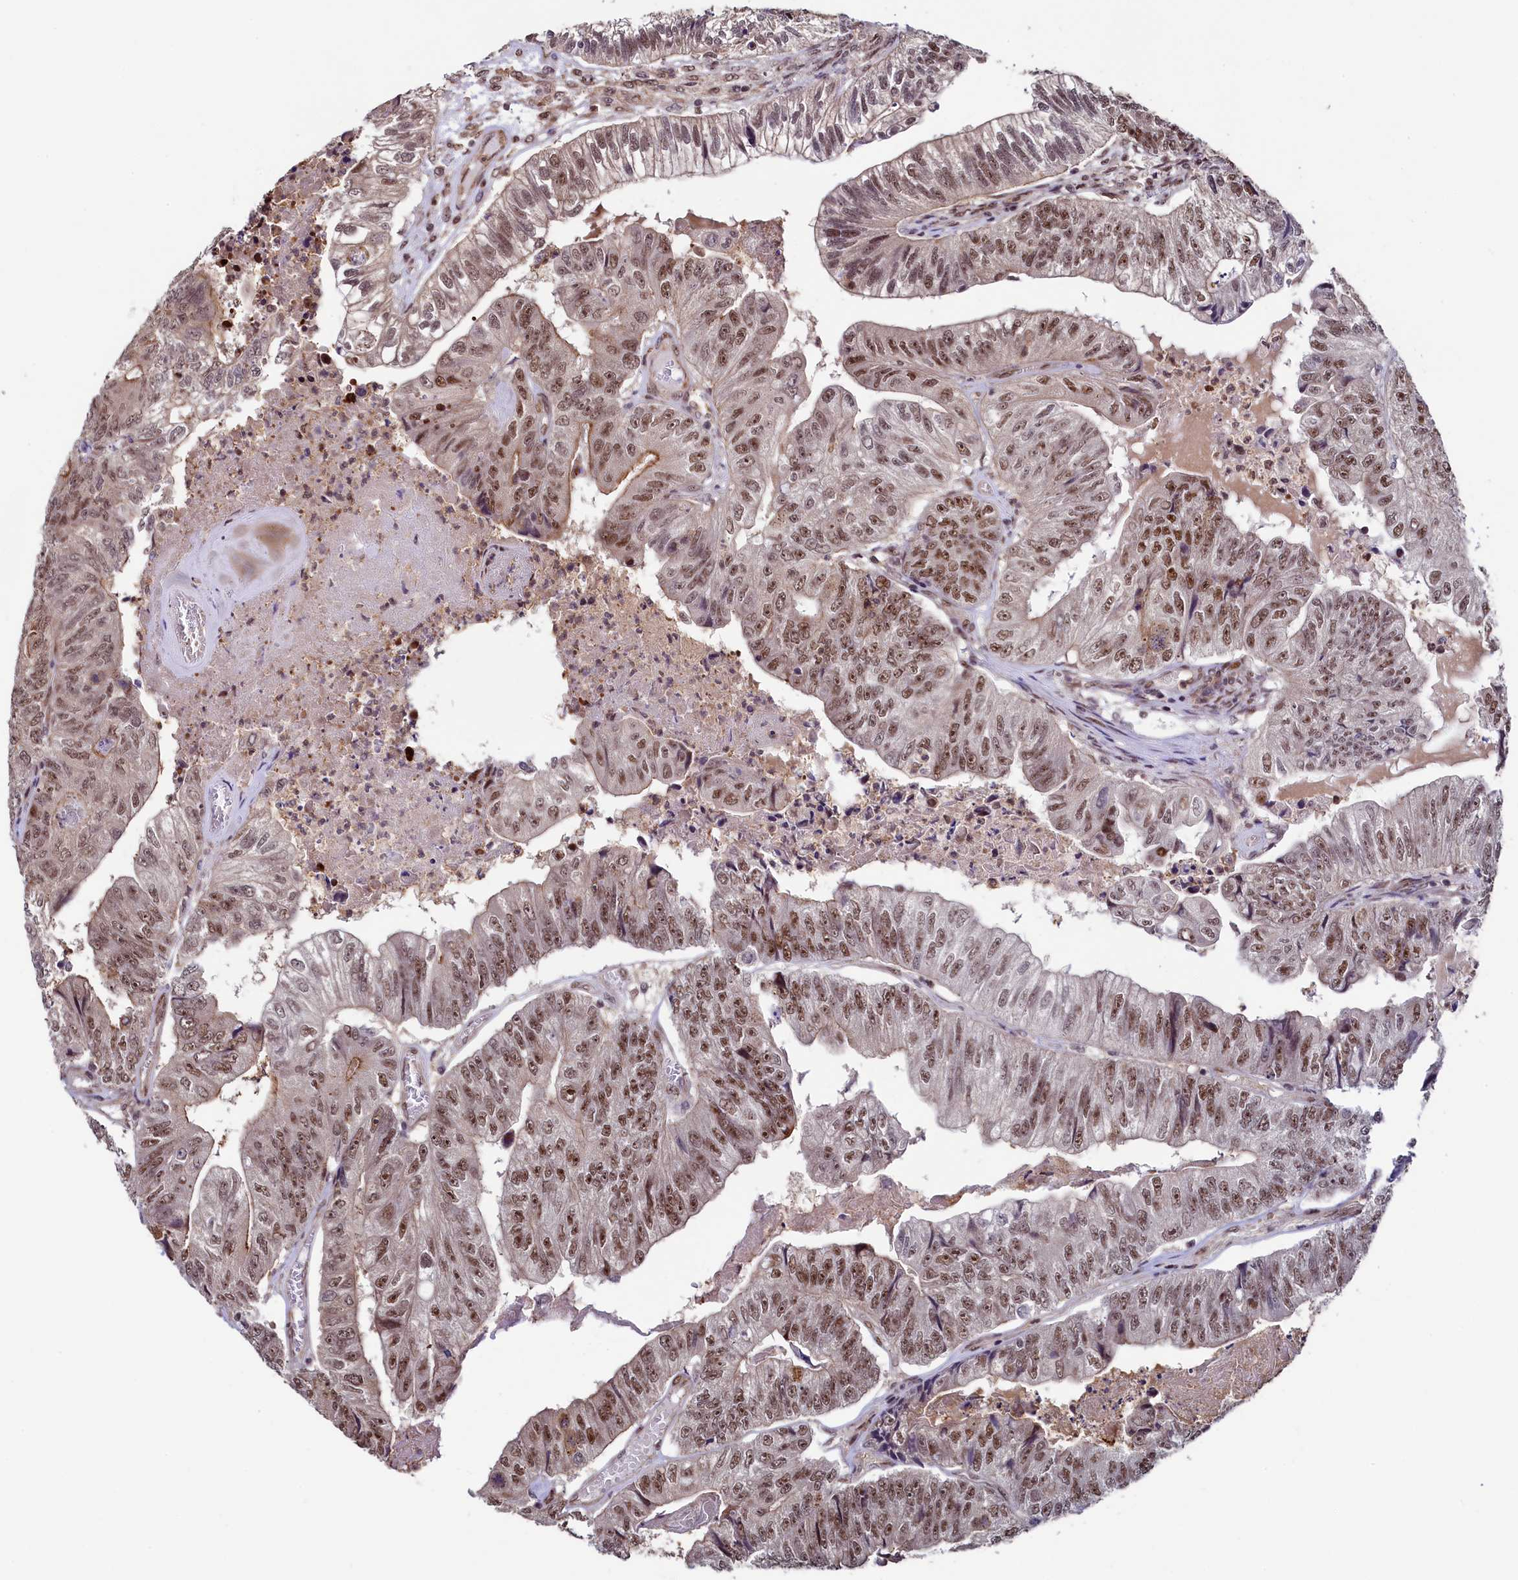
{"staining": {"intensity": "moderate", "quantity": ">75%", "location": "nuclear"}, "tissue": "colorectal cancer", "cell_type": "Tumor cells", "image_type": "cancer", "snomed": [{"axis": "morphology", "description": "Adenocarcinoma, NOS"}, {"axis": "topography", "description": "Colon"}], "caption": "Protein expression analysis of colorectal cancer reveals moderate nuclear positivity in about >75% of tumor cells. (IHC, brightfield microscopy, high magnification).", "gene": "LEO1", "patient": {"sex": "female", "age": 67}}